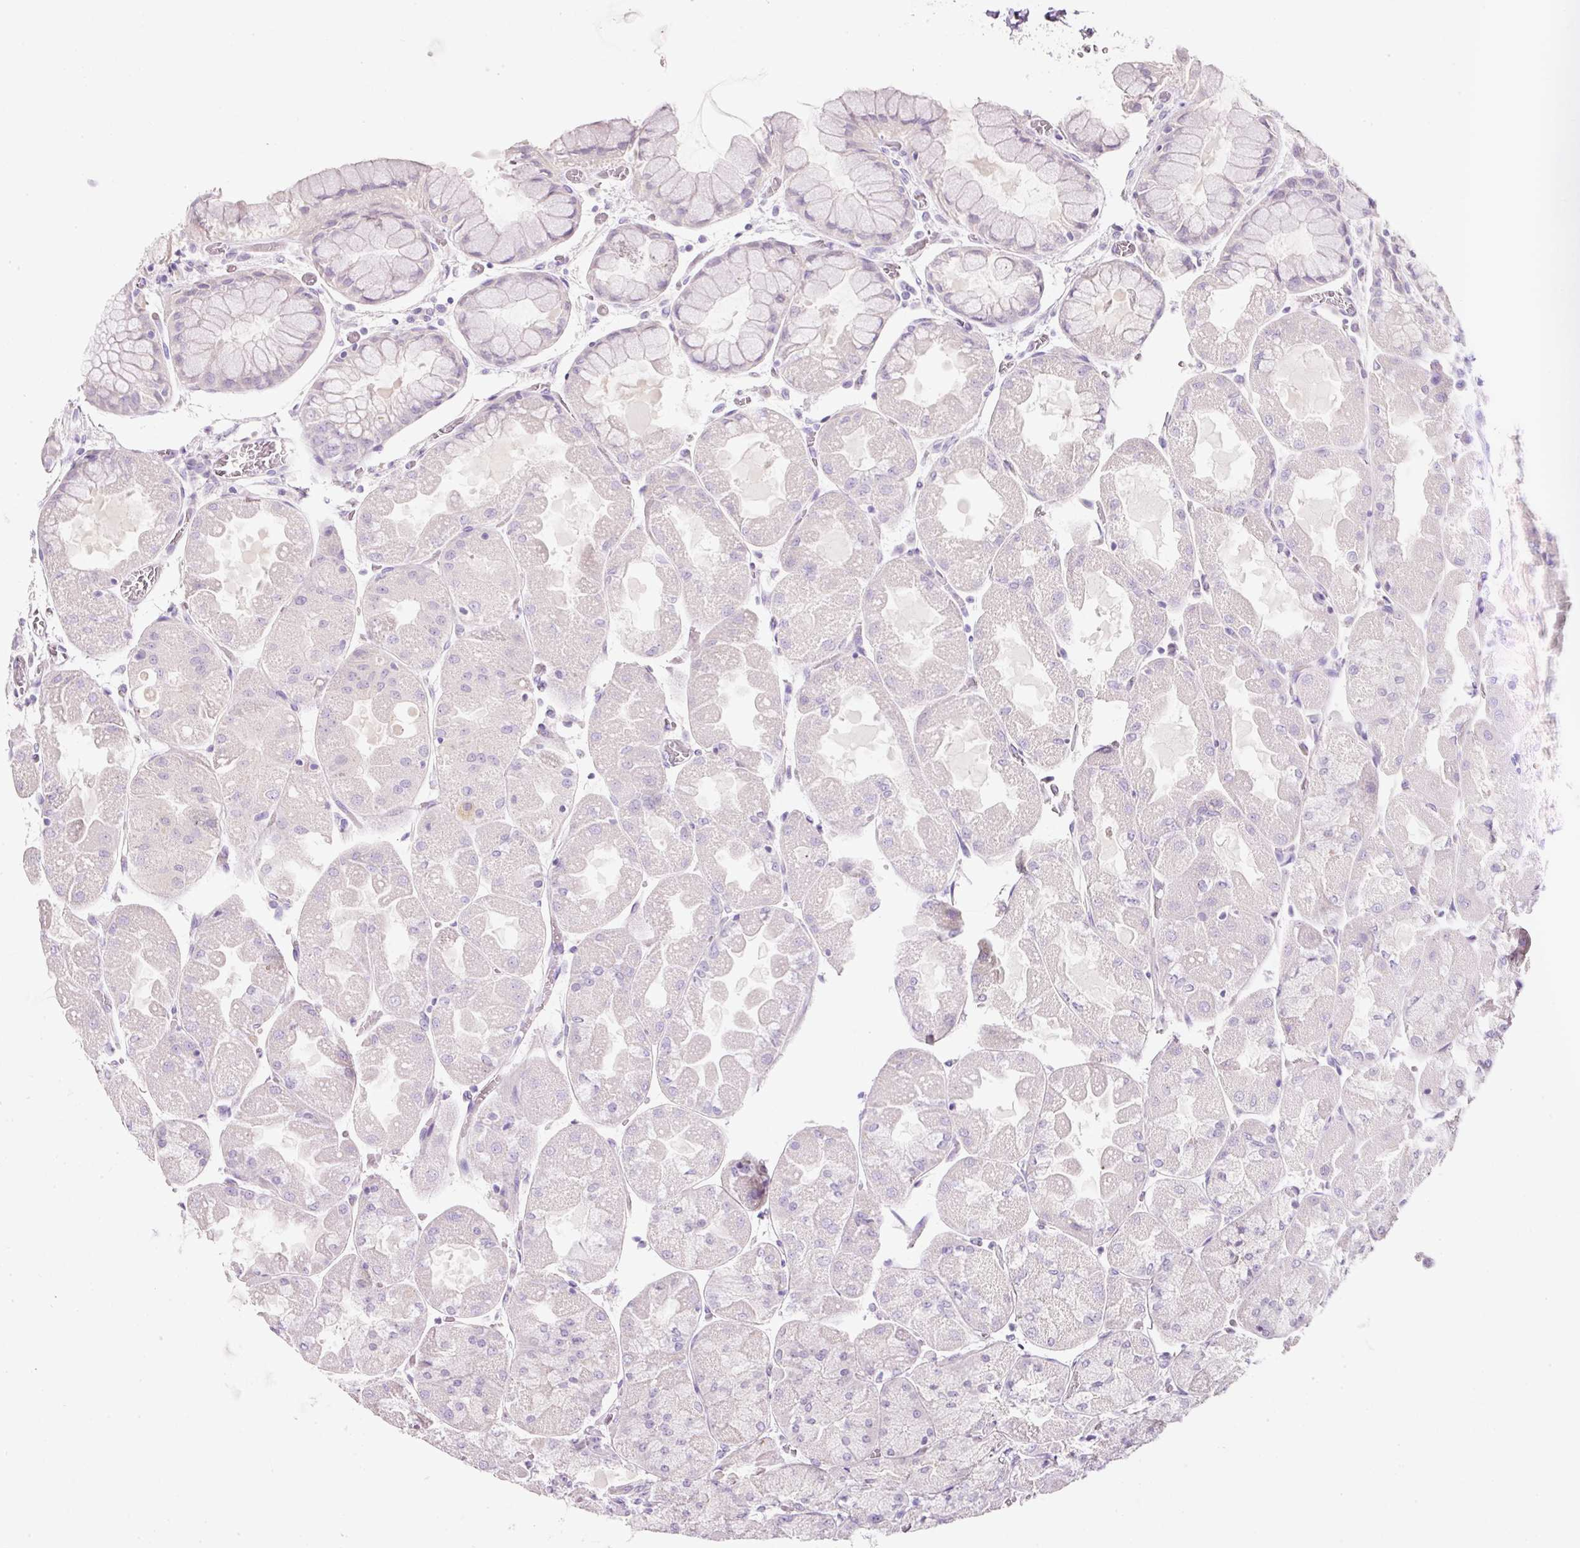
{"staining": {"intensity": "negative", "quantity": "none", "location": "none"}, "tissue": "stomach", "cell_type": "Glandular cells", "image_type": "normal", "snomed": [{"axis": "morphology", "description": "Normal tissue, NOS"}, {"axis": "topography", "description": "Stomach"}], "caption": "The immunohistochemistry micrograph has no significant expression in glandular cells of stomach. (DAB (3,3'-diaminobenzidine) IHC, high magnification).", "gene": "SLC2A2", "patient": {"sex": "female", "age": 61}}